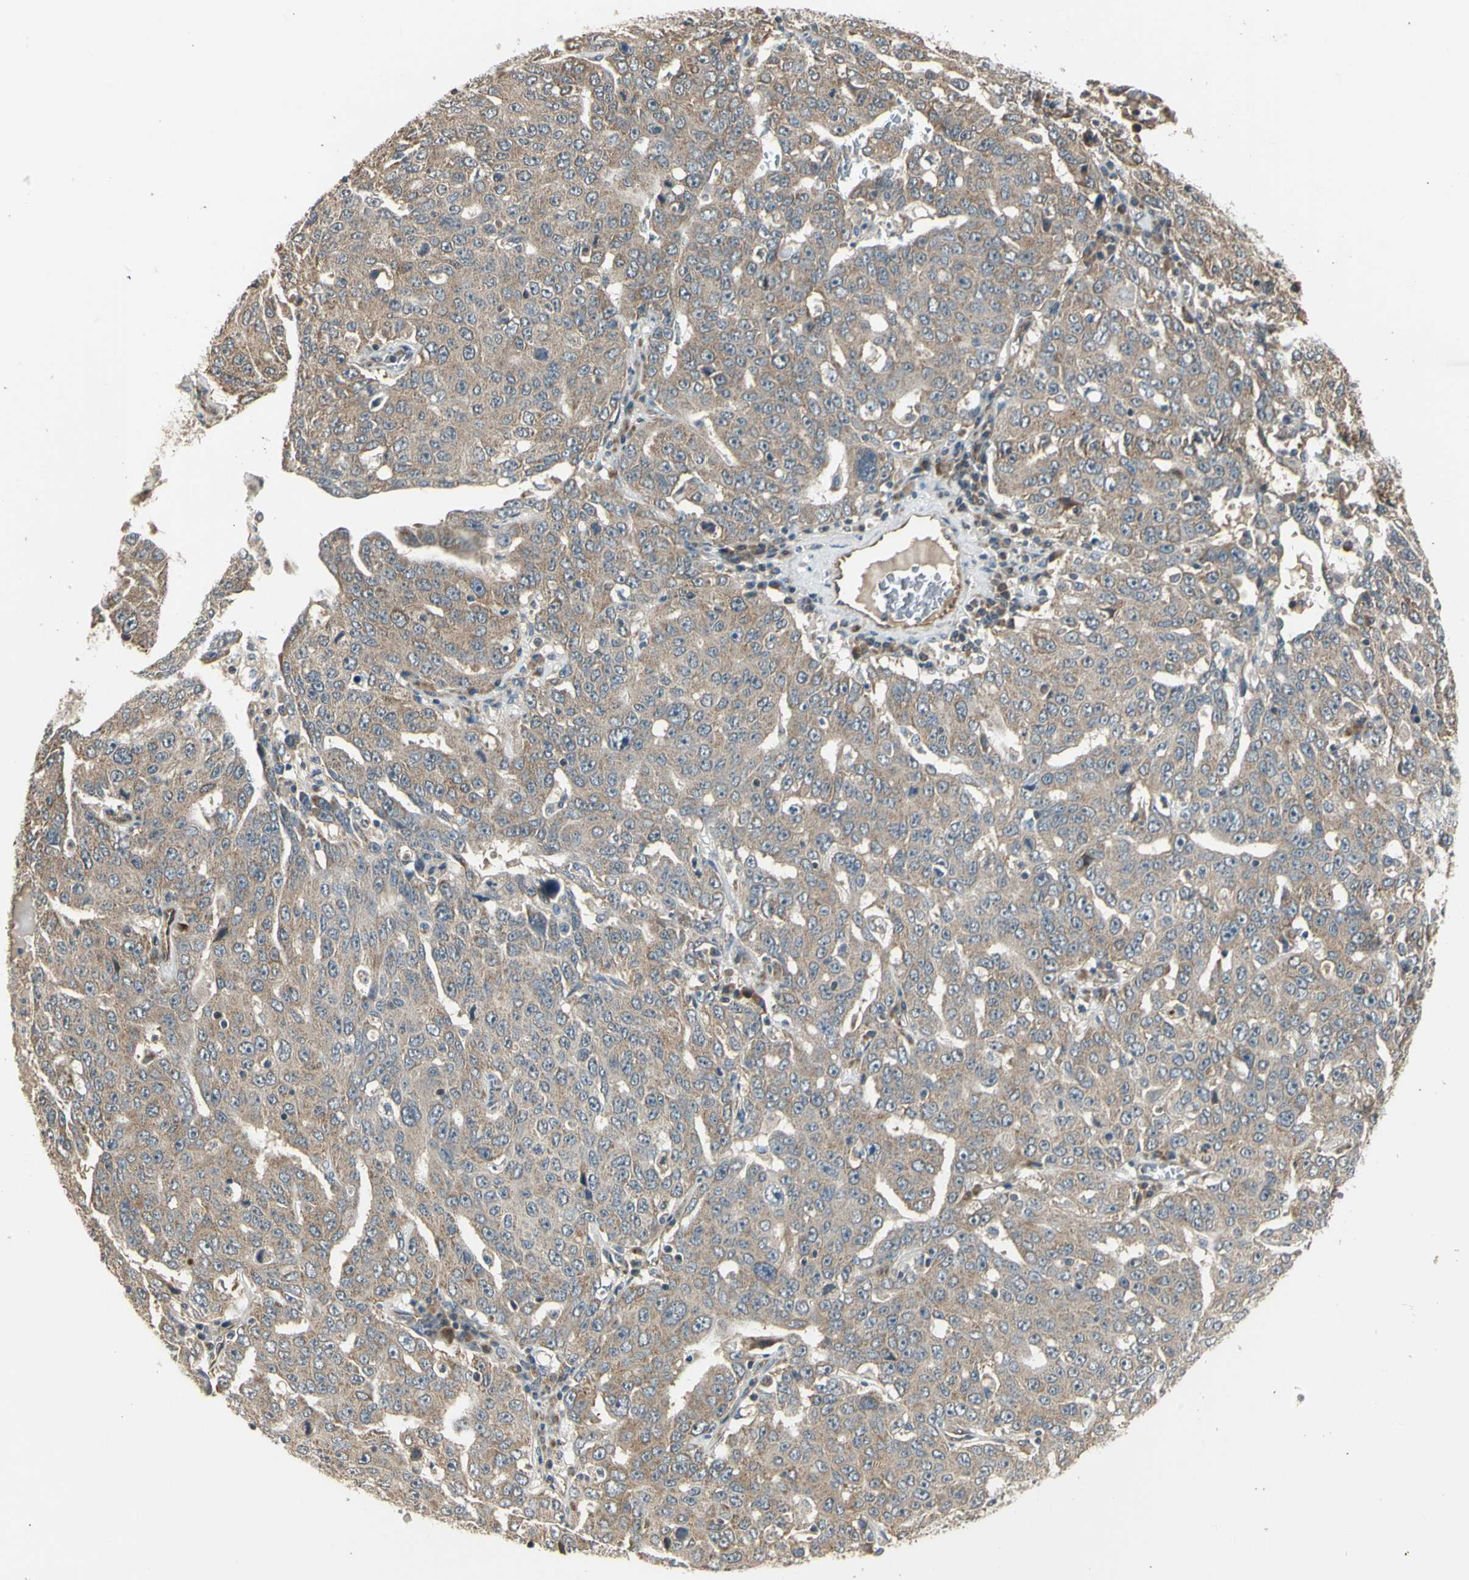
{"staining": {"intensity": "moderate", "quantity": ">75%", "location": "cytoplasmic/membranous"}, "tissue": "ovarian cancer", "cell_type": "Tumor cells", "image_type": "cancer", "snomed": [{"axis": "morphology", "description": "Carcinoma, endometroid"}, {"axis": "topography", "description": "Ovary"}], "caption": "Tumor cells demonstrate medium levels of moderate cytoplasmic/membranous positivity in about >75% of cells in ovarian cancer.", "gene": "EFNB2", "patient": {"sex": "female", "age": 62}}